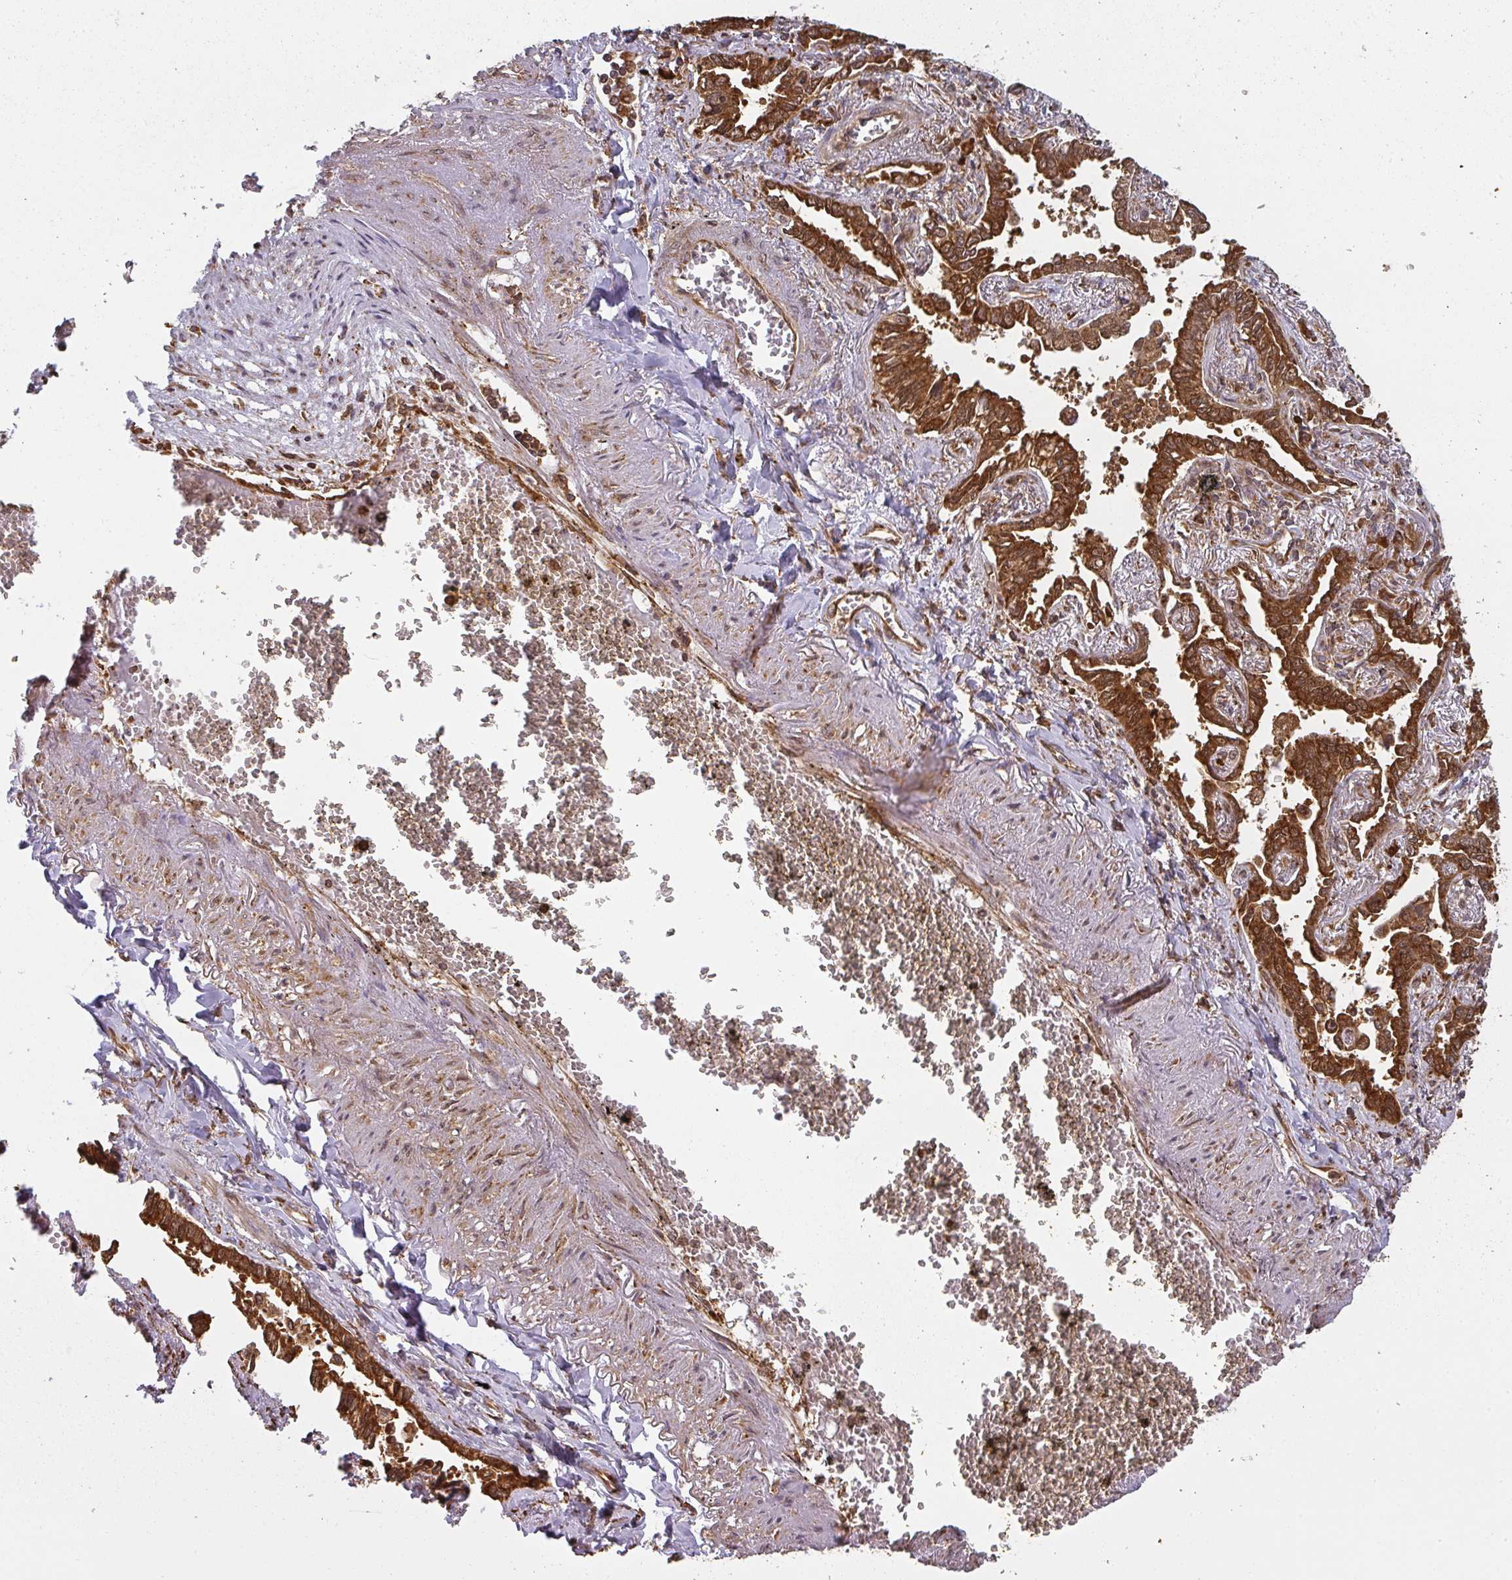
{"staining": {"intensity": "strong", "quantity": ">75%", "location": "cytoplasmic/membranous"}, "tissue": "lung cancer", "cell_type": "Tumor cells", "image_type": "cancer", "snomed": [{"axis": "morphology", "description": "Adenocarcinoma, NOS"}, {"axis": "topography", "description": "Lung"}], "caption": "About >75% of tumor cells in lung adenocarcinoma demonstrate strong cytoplasmic/membranous protein positivity as visualized by brown immunohistochemical staining.", "gene": "PPP6R3", "patient": {"sex": "male", "age": 67}}